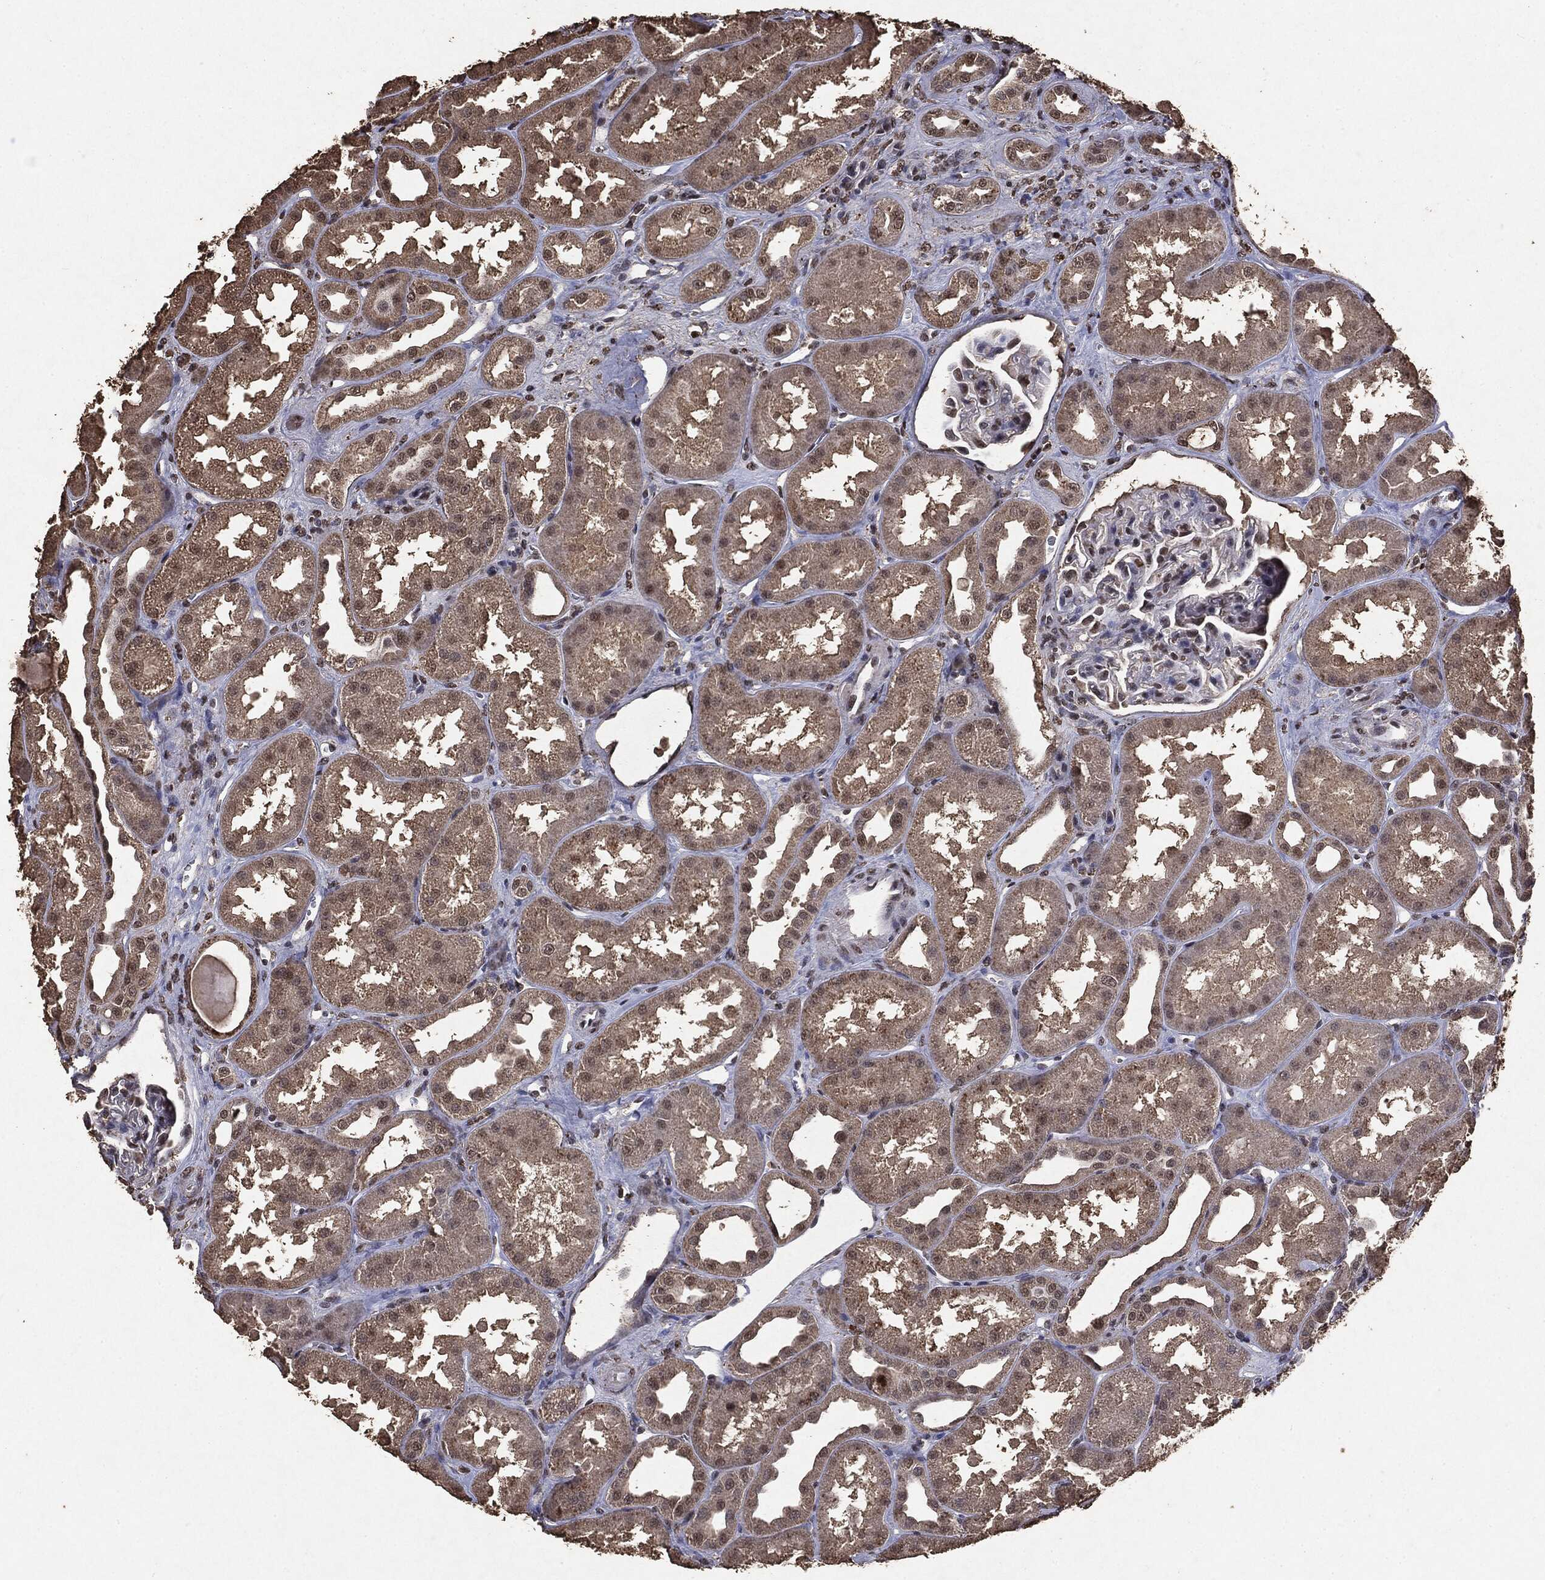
{"staining": {"intensity": "weak", "quantity": "25%-75%", "location": "nuclear"}, "tissue": "kidney", "cell_type": "Cells in glomeruli", "image_type": "normal", "snomed": [{"axis": "morphology", "description": "Normal tissue, NOS"}, {"axis": "topography", "description": "Kidney"}], "caption": "This image reveals unremarkable kidney stained with immunohistochemistry to label a protein in brown. The nuclear of cells in glomeruli show weak positivity for the protein. Nuclei are counter-stained blue.", "gene": "RAD18", "patient": {"sex": "male", "age": 61}}